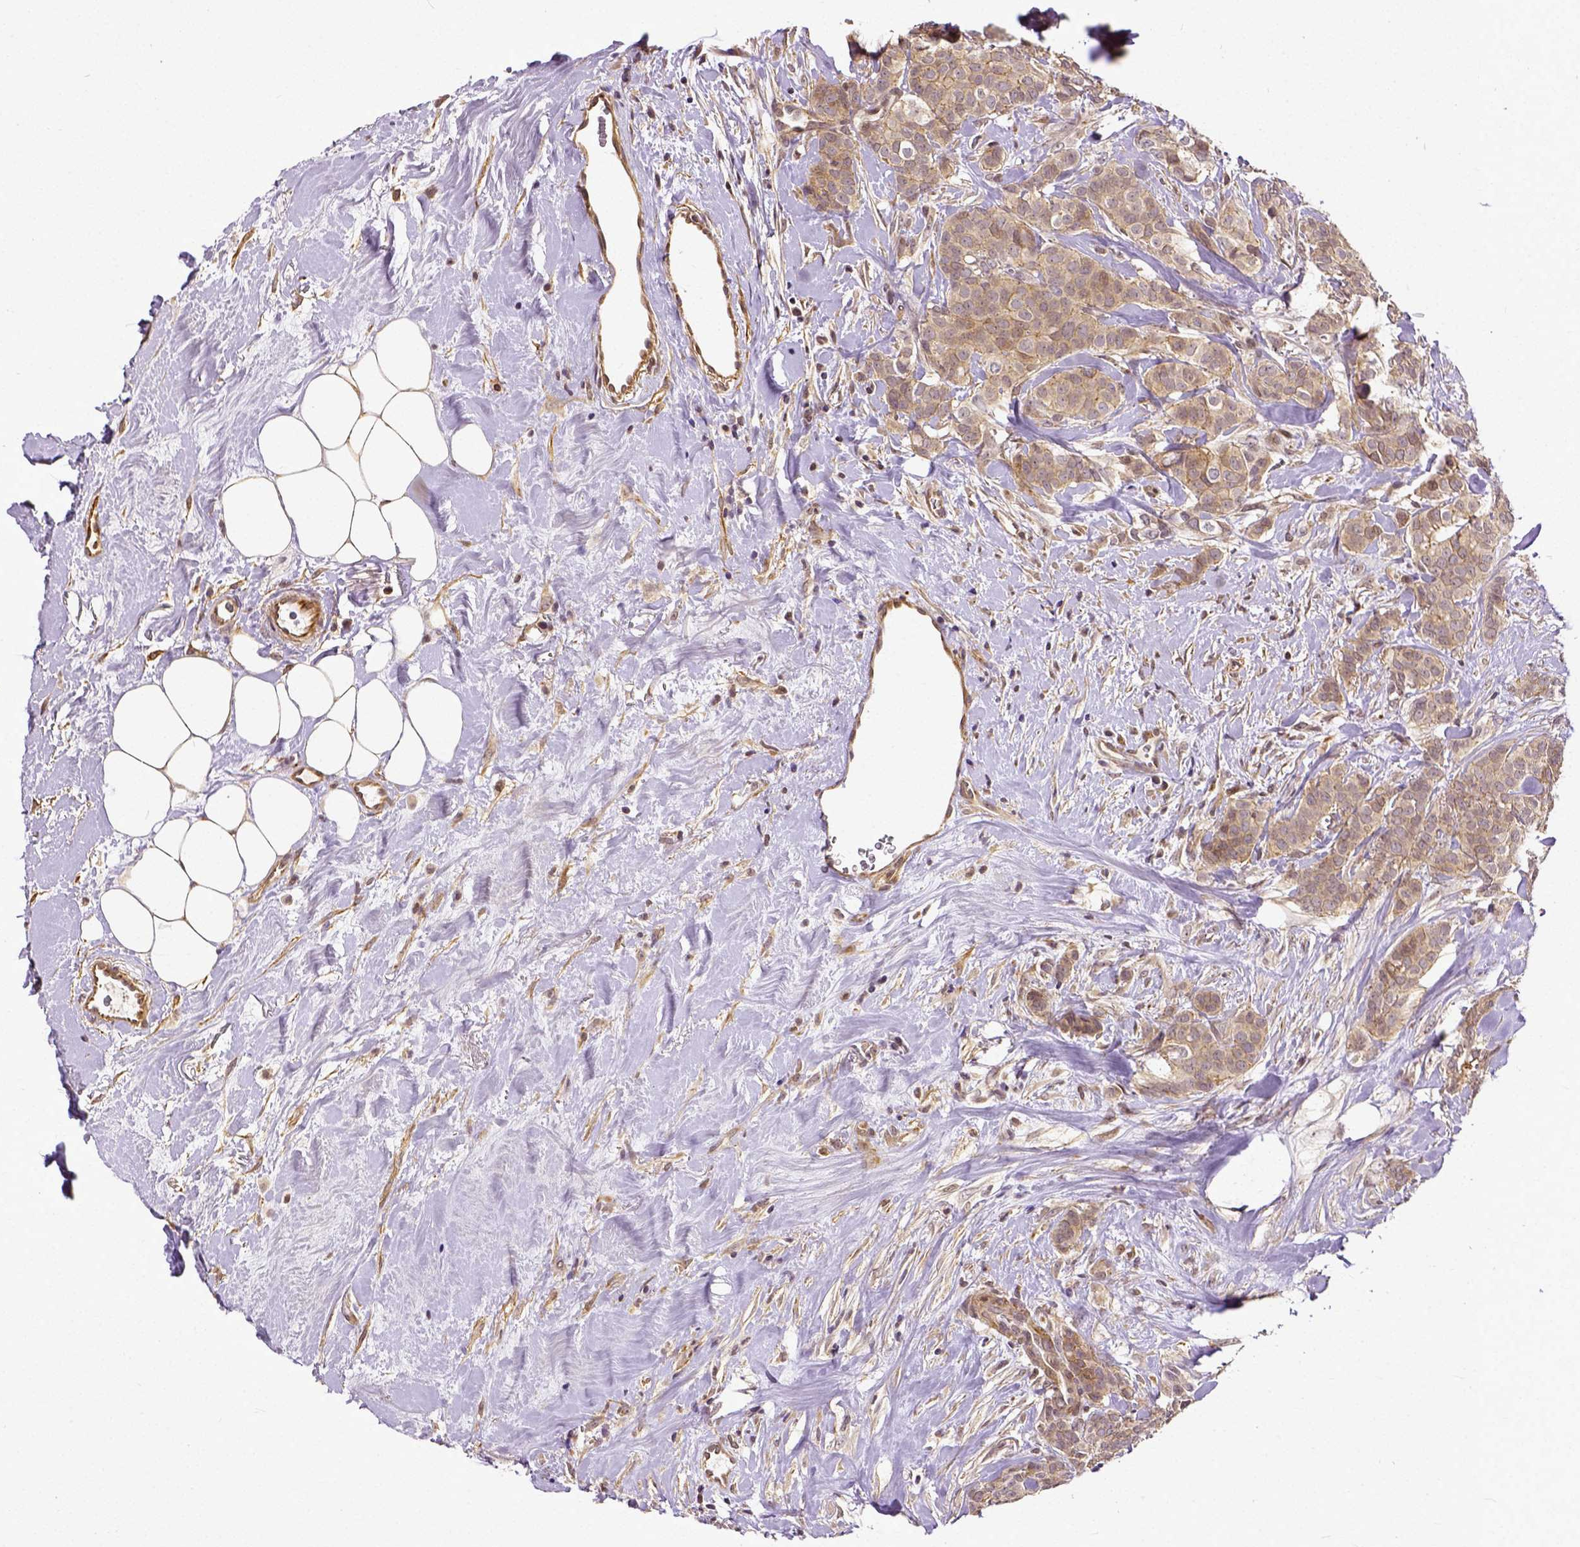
{"staining": {"intensity": "weak", "quantity": ">75%", "location": "cytoplasmic/membranous"}, "tissue": "breast cancer", "cell_type": "Tumor cells", "image_type": "cancer", "snomed": [{"axis": "morphology", "description": "Duct carcinoma"}, {"axis": "topography", "description": "Breast"}], "caption": "A brown stain shows weak cytoplasmic/membranous positivity of a protein in human breast cancer (invasive ductal carcinoma) tumor cells. (DAB (3,3'-diaminobenzidine) = brown stain, brightfield microscopy at high magnification).", "gene": "DICER1", "patient": {"sex": "female", "age": 84}}